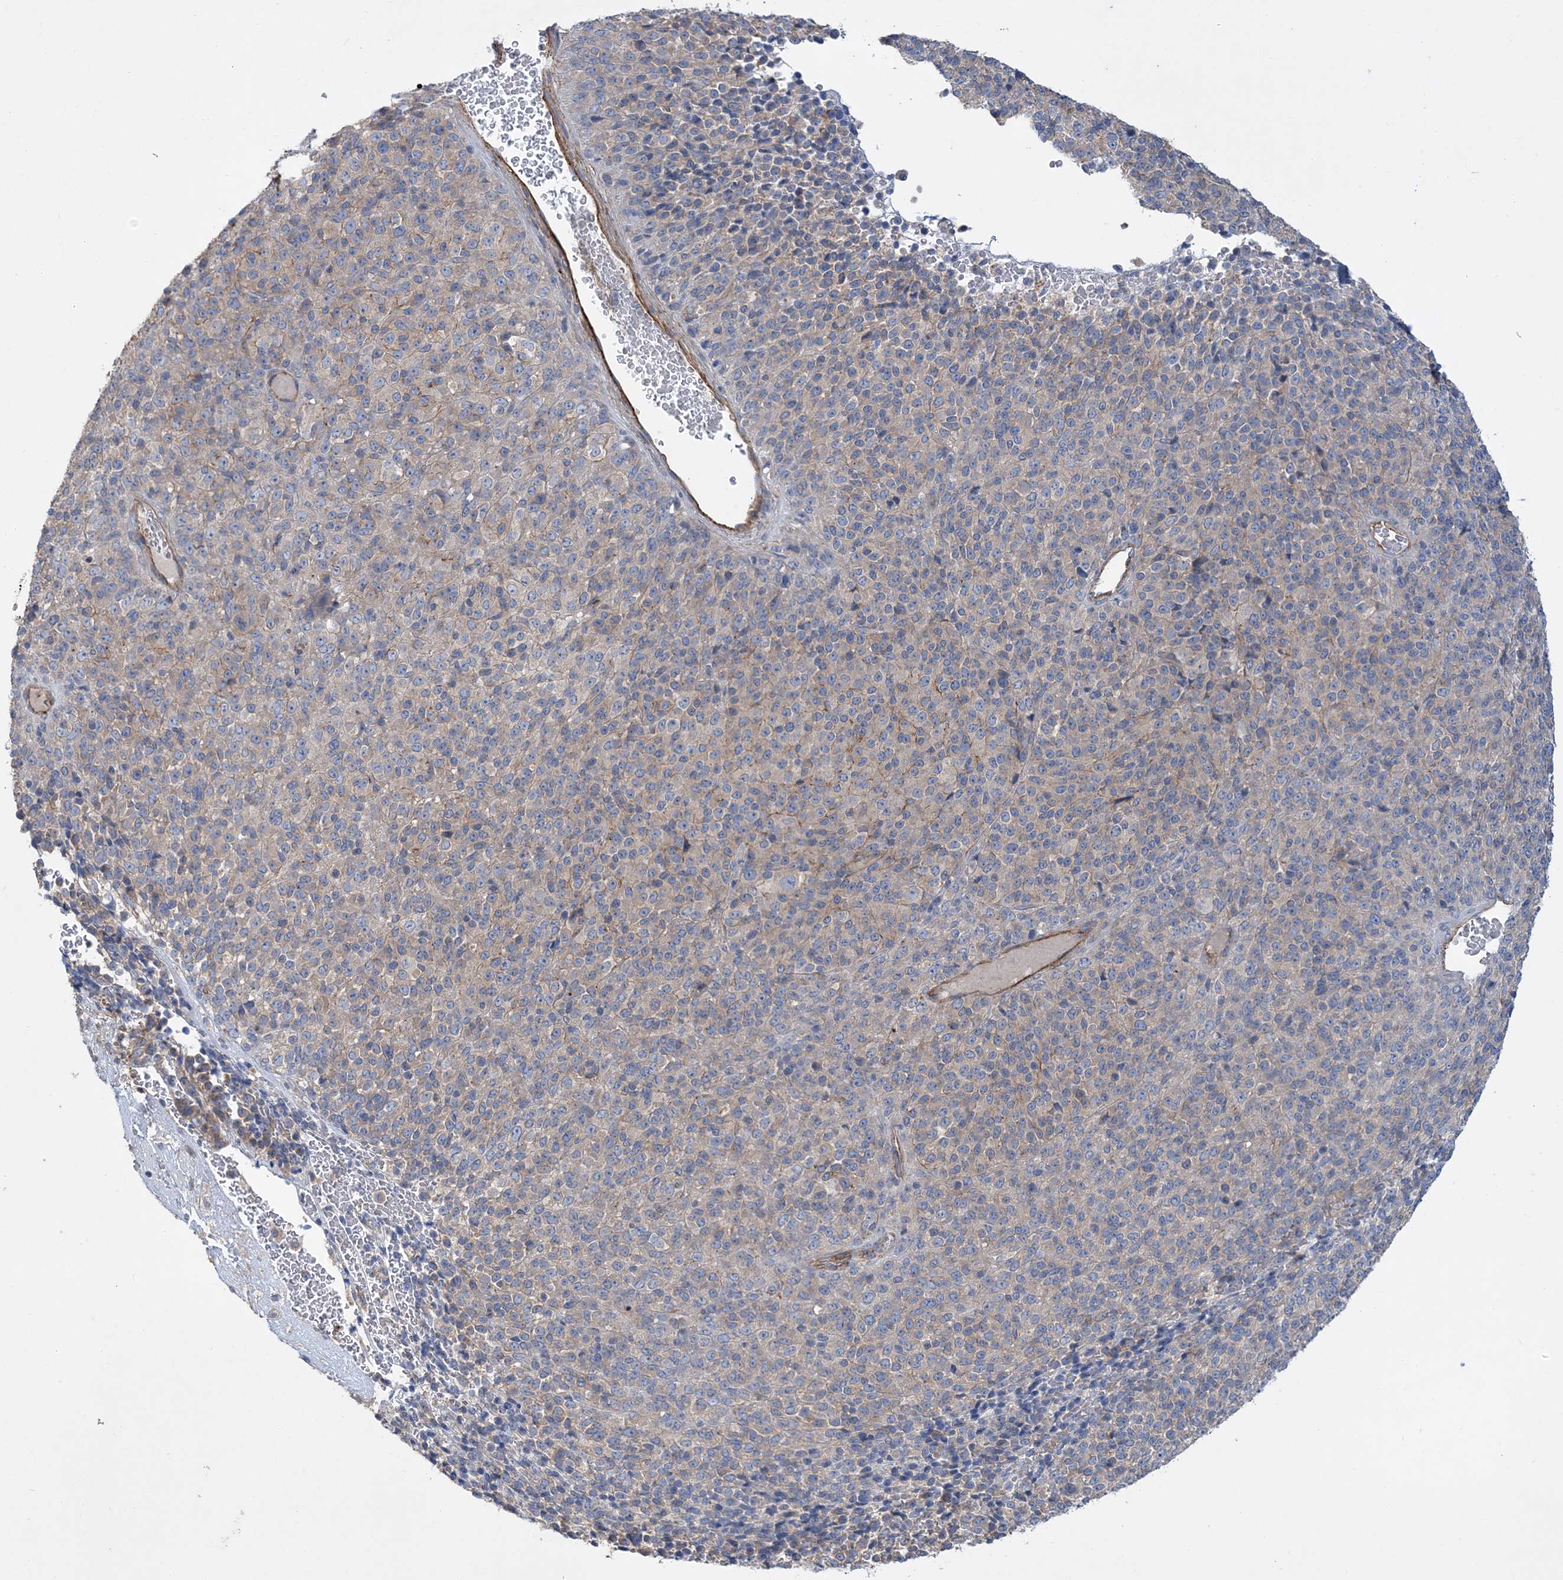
{"staining": {"intensity": "negative", "quantity": "none", "location": "none"}, "tissue": "melanoma", "cell_type": "Tumor cells", "image_type": "cancer", "snomed": [{"axis": "morphology", "description": "Malignant melanoma, Metastatic site"}, {"axis": "topography", "description": "Brain"}], "caption": "Immunohistochemistry photomicrograph of neoplastic tissue: human melanoma stained with DAB (3,3'-diaminobenzidine) demonstrates no significant protein positivity in tumor cells.", "gene": "PIGC", "patient": {"sex": "female", "age": 56}}